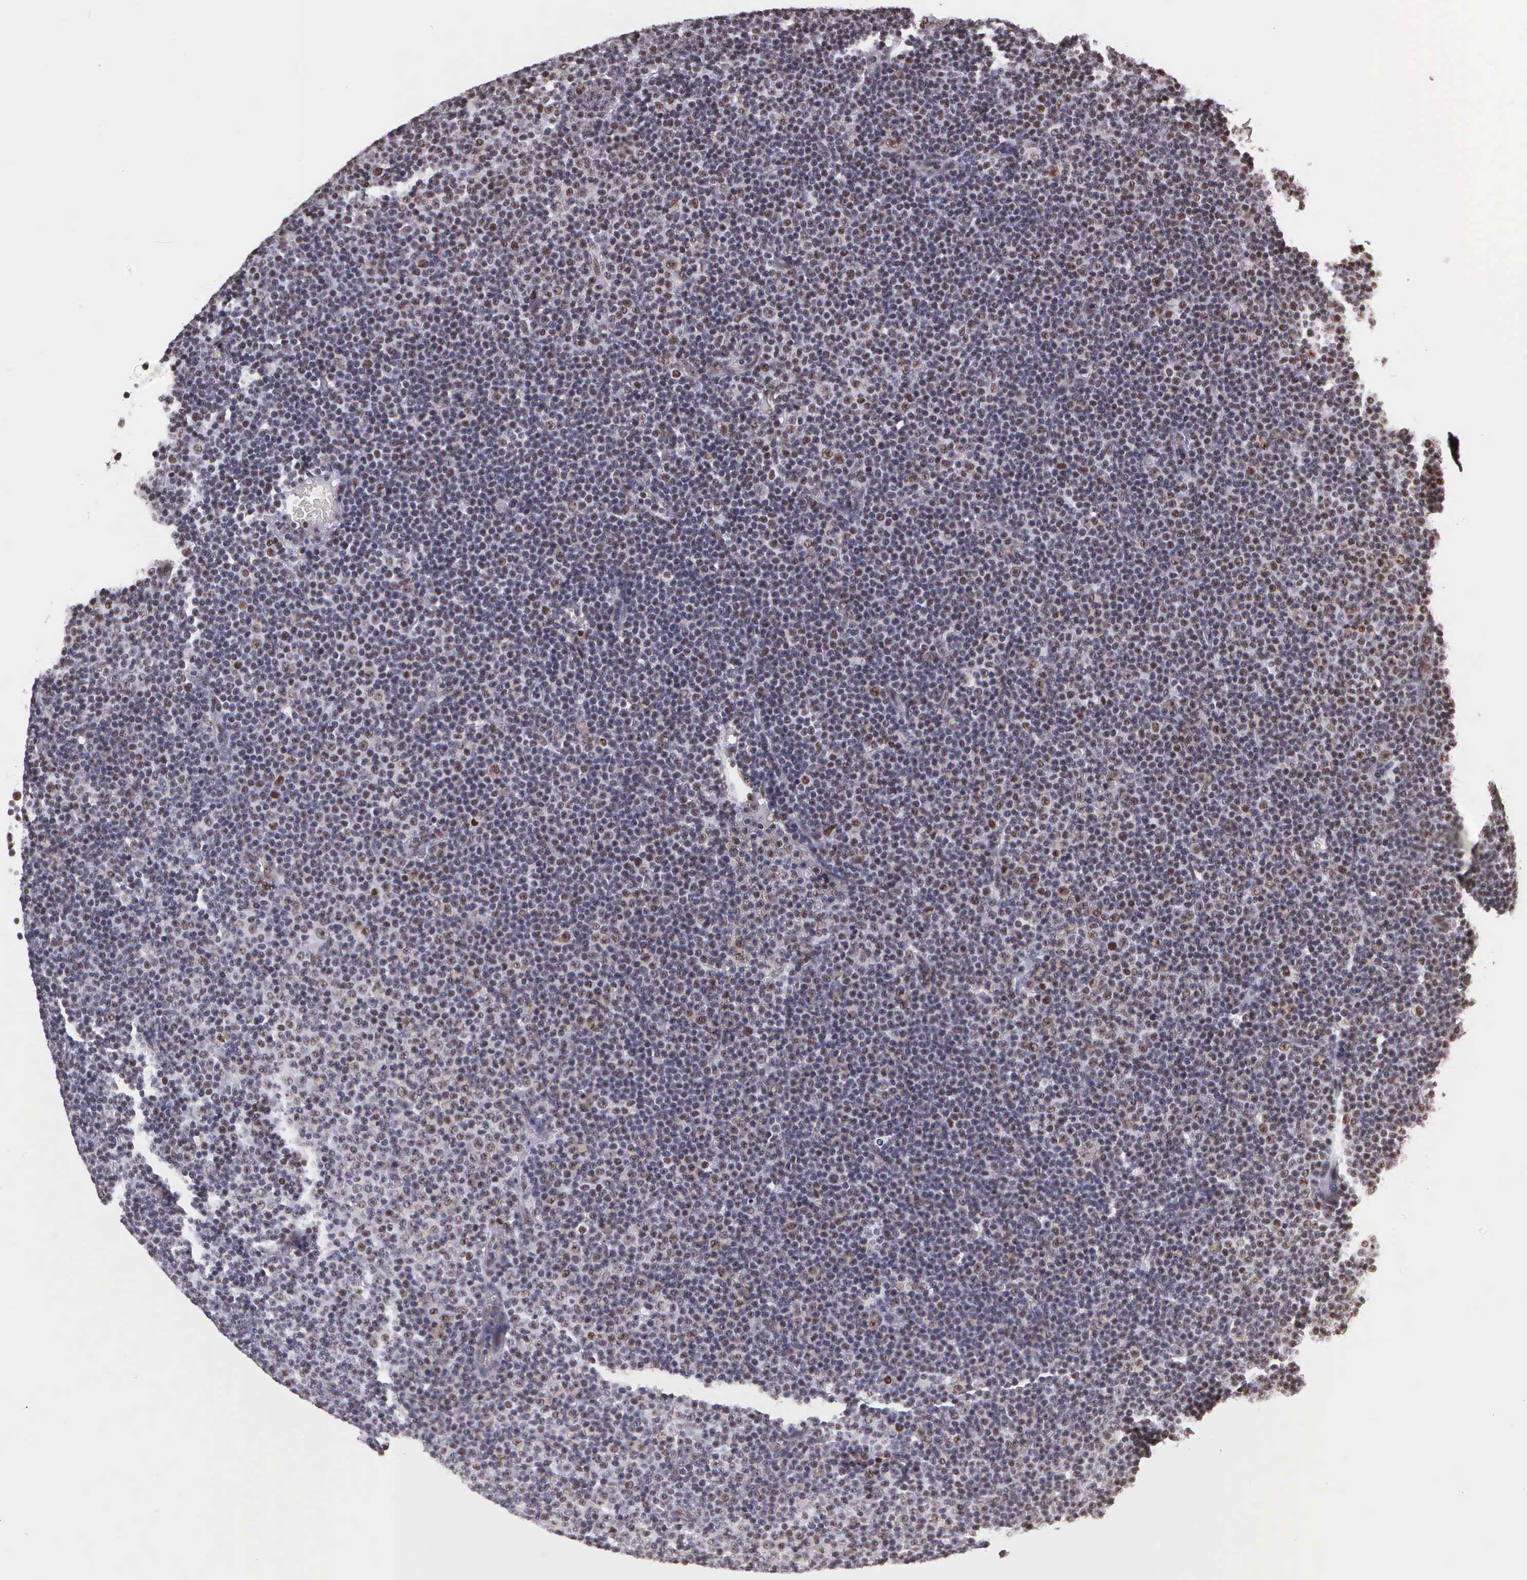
{"staining": {"intensity": "moderate", "quantity": "25%-75%", "location": "nuclear"}, "tissue": "lymphoma", "cell_type": "Tumor cells", "image_type": "cancer", "snomed": [{"axis": "morphology", "description": "Malignant lymphoma, non-Hodgkin's type, Low grade"}, {"axis": "topography", "description": "Lymph node"}], "caption": "Protein analysis of malignant lymphoma, non-Hodgkin's type (low-grade) tissue demonstrates moderate nuclear staining in approximately 25%-75% of tumor cells. The protein is shown in brown color, while the nuclei are stained blue.", "gene": "UBR7", "patient": {"sex": "male", "age": 57}}